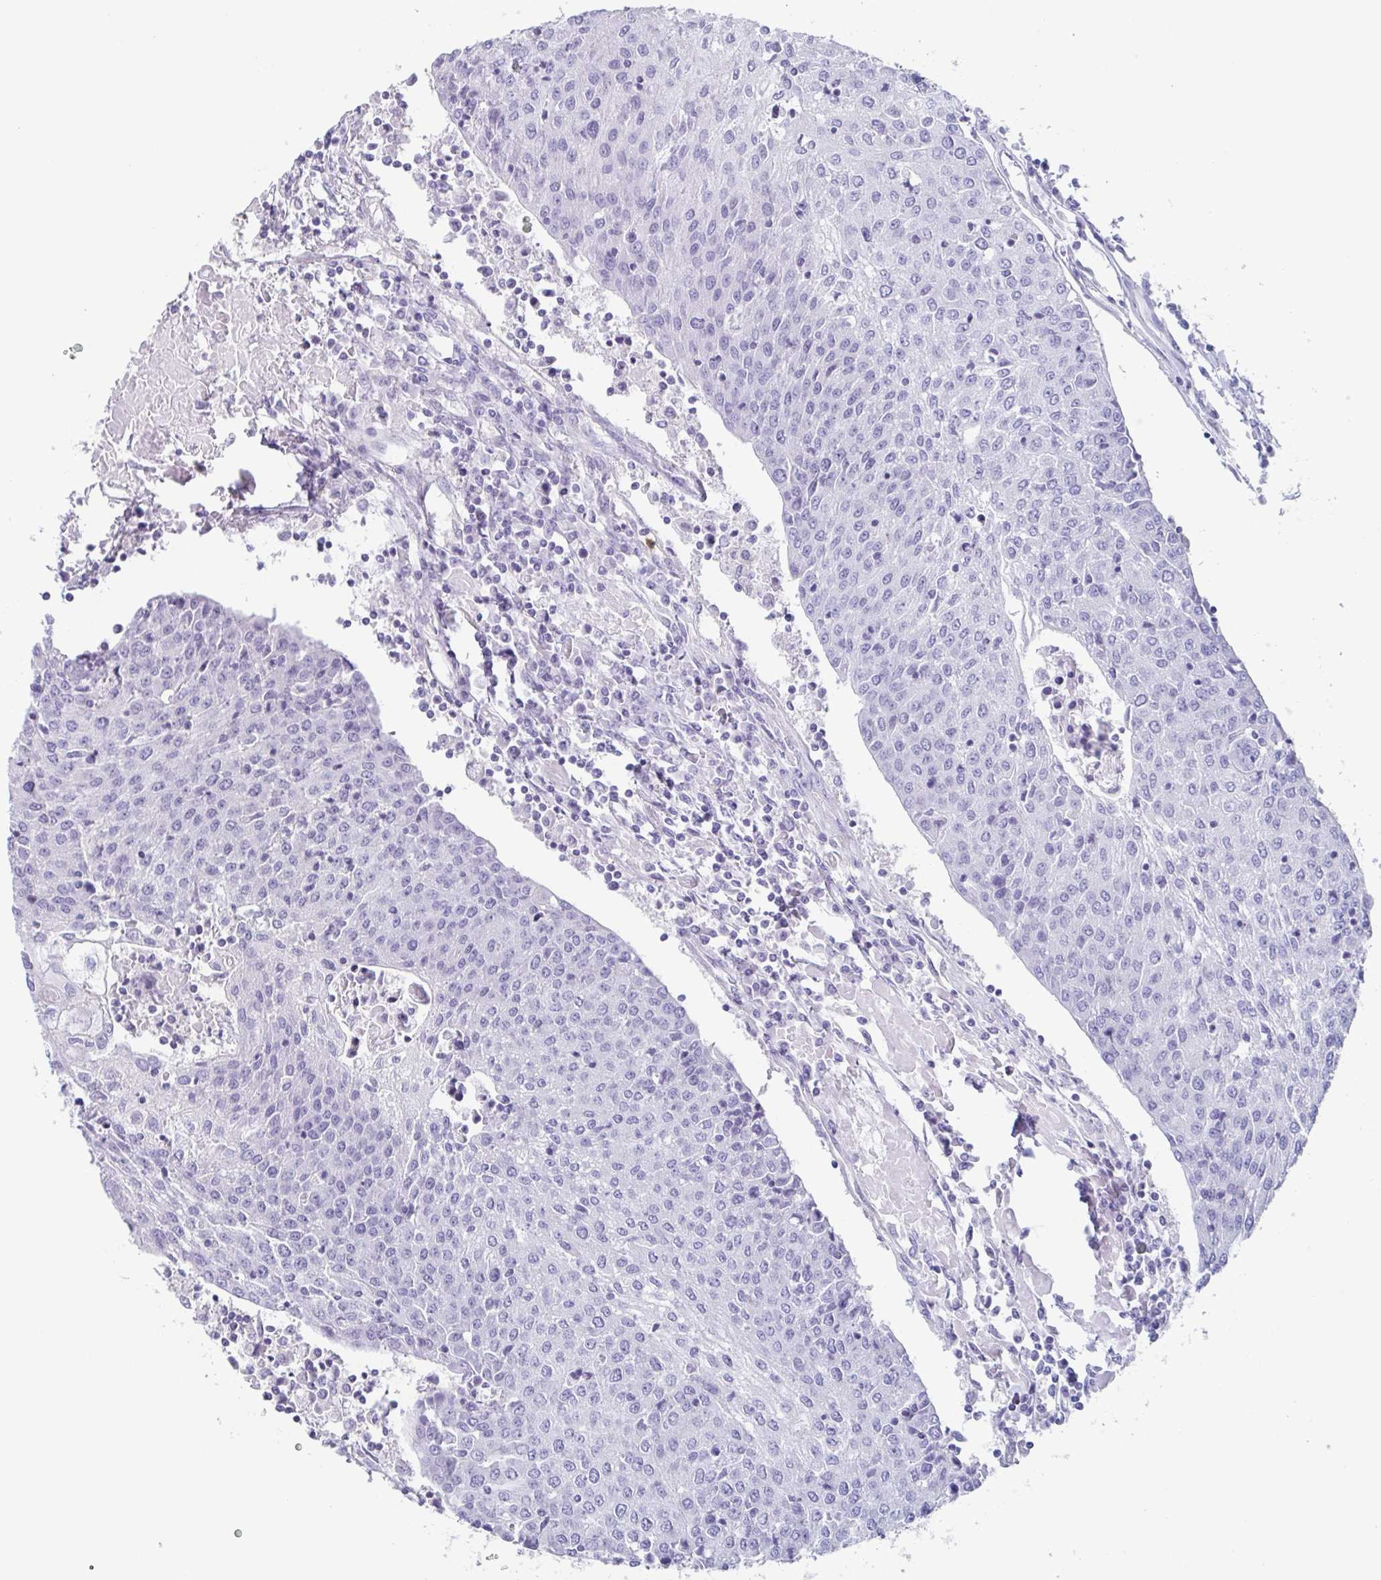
{"staining": {"intensity": "negative", "quantity": "none", "location": "none"}, "tissue": "urothelial cancer", "cell_type": "Tumor cells", "image_type": "cancer", "snomed": [{"axis": "morphology", "description": "Urothelial carcinoma, High grade"}, {"axis": "topography", "description": "Urinary bladder"}], "caption": "Immunohistochemistry (IHC) of urothelial carcinoma (high-grade) exhibits no staining in tumor cells. (Brightfield microscopy of DAB immunohistochemistry (IHC) at high magnification).", "gene": "BPI", "patient": {"sex": "female", "age": 85}}